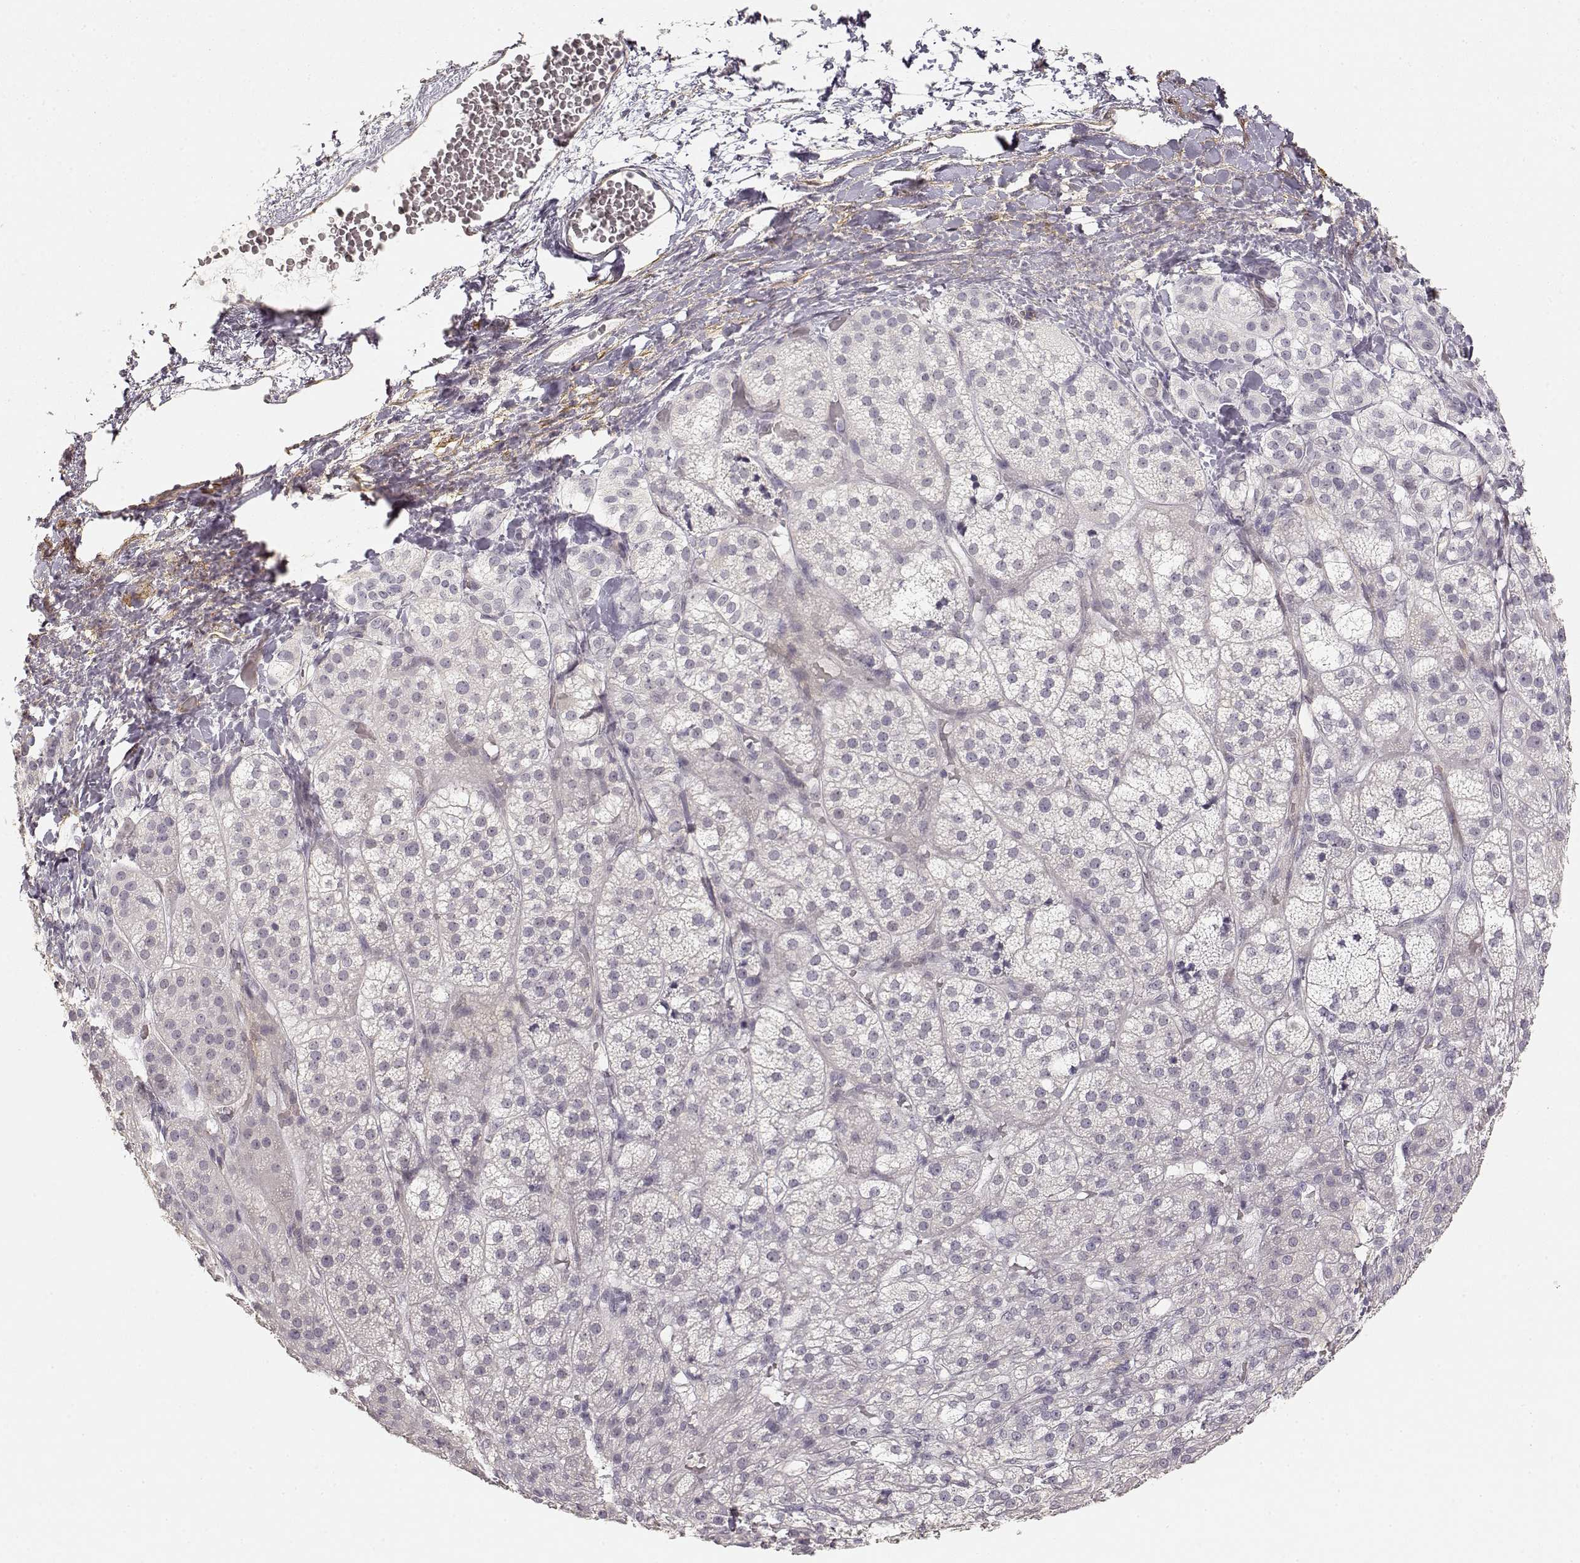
{"staining": {"intensity": "negative", "quantity": "none", "location": "none"}, "tissue": "adrenal gland", "cell_type": "Glandular cells", "image_type": "normal", "snomed": [{"axis": "morphology", "description": "Normal tissue, NOS"}, {"axis": "topography", "description": "Adrenal gland"}], "caption": "Immunohistochemistry of normal human adrenal gland displays no expression in glandular cells. The staining is performed using DAB brown chromogen with nuclei counter-stained in using hematoxylin.", "gene": "LAMA4", "patient": {"sex": "female", "age": 60}}